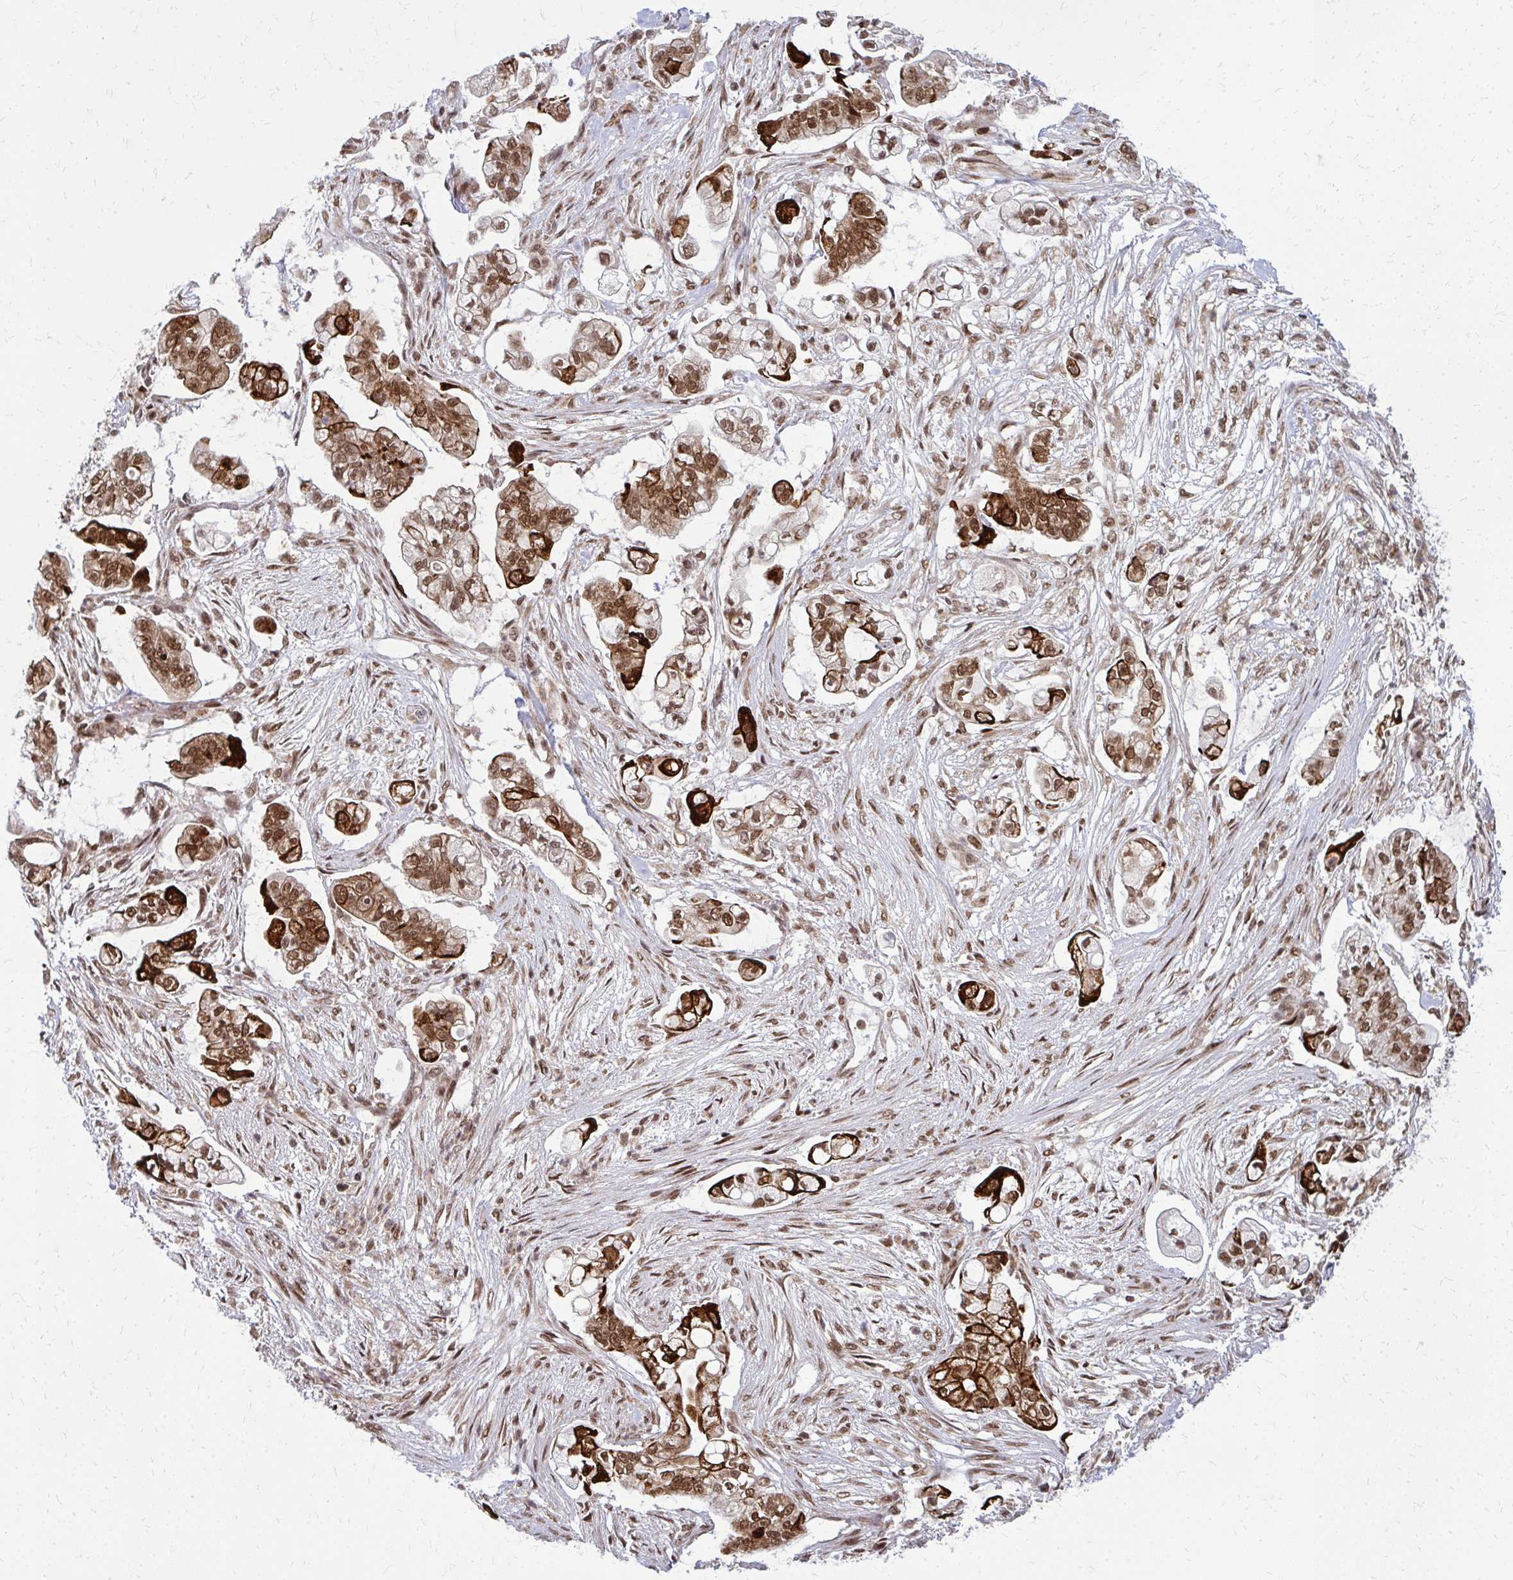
{"staining": {"intensity": "strong", "quantity": ">75%", "location": "cytoplasmic/membranous,nuclear"}, "tissue": "pancreatic cancer", "cell_type": "Tumor cells", "image_type": "cancer", "snomed": [{"axis": "morphology", "description": "Adenocarcinoma, NOS"}, {"axis": "topography", "description": "Pancreas"}], "caption": "A micrograph of human pancreatic adenocarcinoma stained for a protein demonstrates strong cytoplasmic/membranous and nuclear brown staining in tumor cells.", "gene": "HDAC3", "patient": {"sex": "female", "age": 69}}